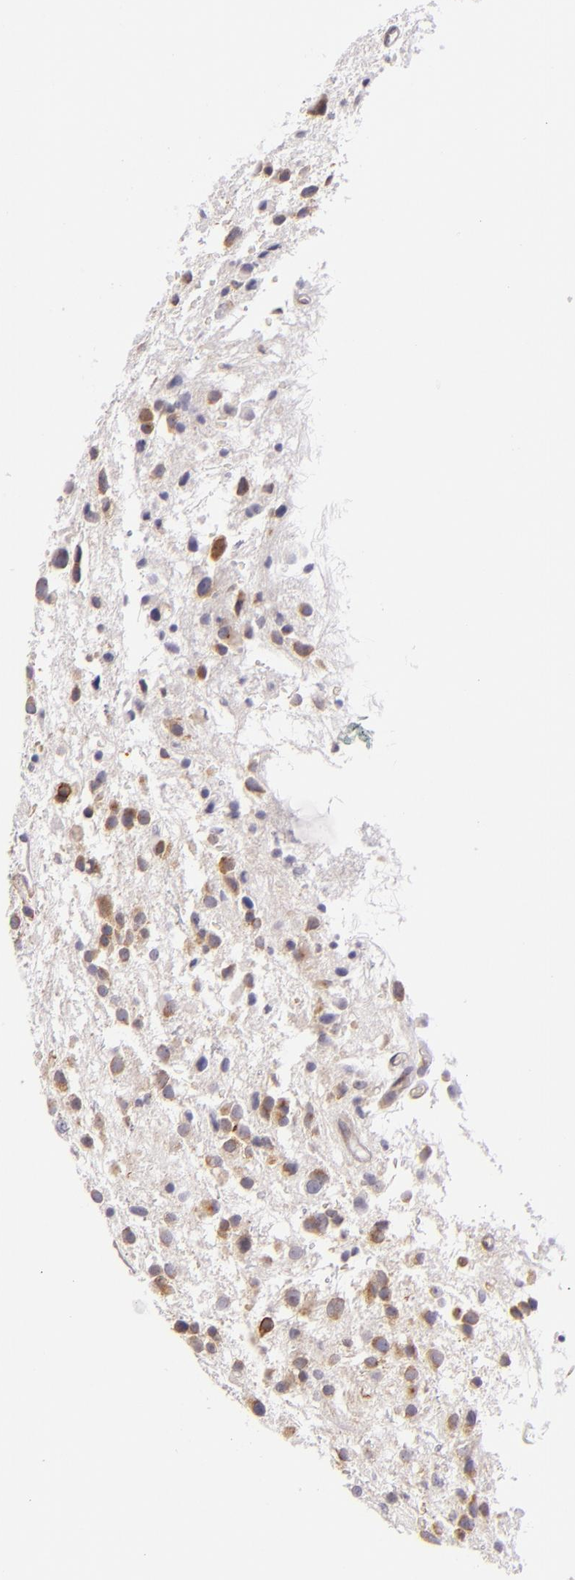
{"staining": {"intensity": "weak", "quantity": "25%-75%", "location": "cytoplasmic/membranous"}, "tissue": "glioma", "cell_type": "Tumor cells", "image_type": "cancer", "snomed": [{"axis": "morphology", "description": "Glioma, malignant, Low grade"}, {"axis": "topography", "description": "Brain"}], "caption": "Brown immunohistochemical staining in low-grade glioma (malignant) displays weak cytoplasmic/membranous expression in approximately 25%-75% of tumor cells.", "gene": "UPF3B", "patient": {"sex": "female", "age": 36}}